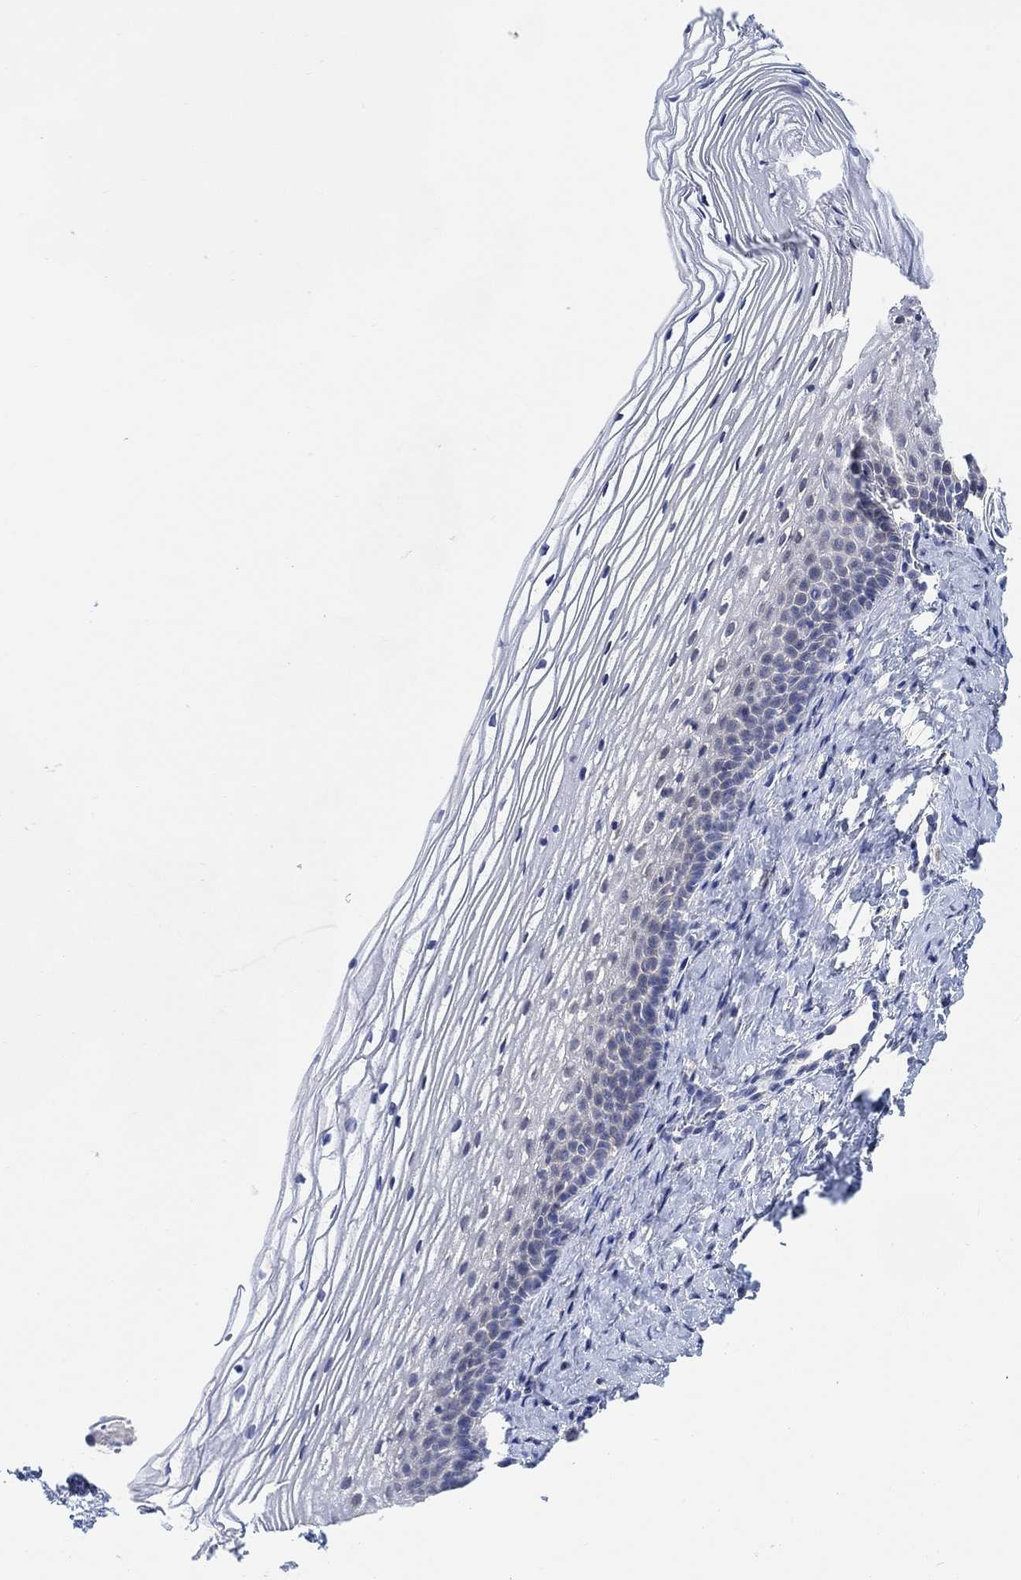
{"staining": {"intensity": "negative", "quantity": "none", "location": "none"}, "tissue": "cervix", "cell_type": "Glandular cells", "image_type": "normal", "snomed": [{"axis": "morphology", "description": "Normal tissue, NOS"}, {"axis": "topography", "description": "Cervix"}], "caption": "Immunohistochemistry micrograph of normal cervix: human cervix stained with DAB (3,3'-diaminobenzidine) reveals no significant protein staining in glandular cells.", "gene": "RIMS1", "patient": {"sex": "female", "age": 39}}